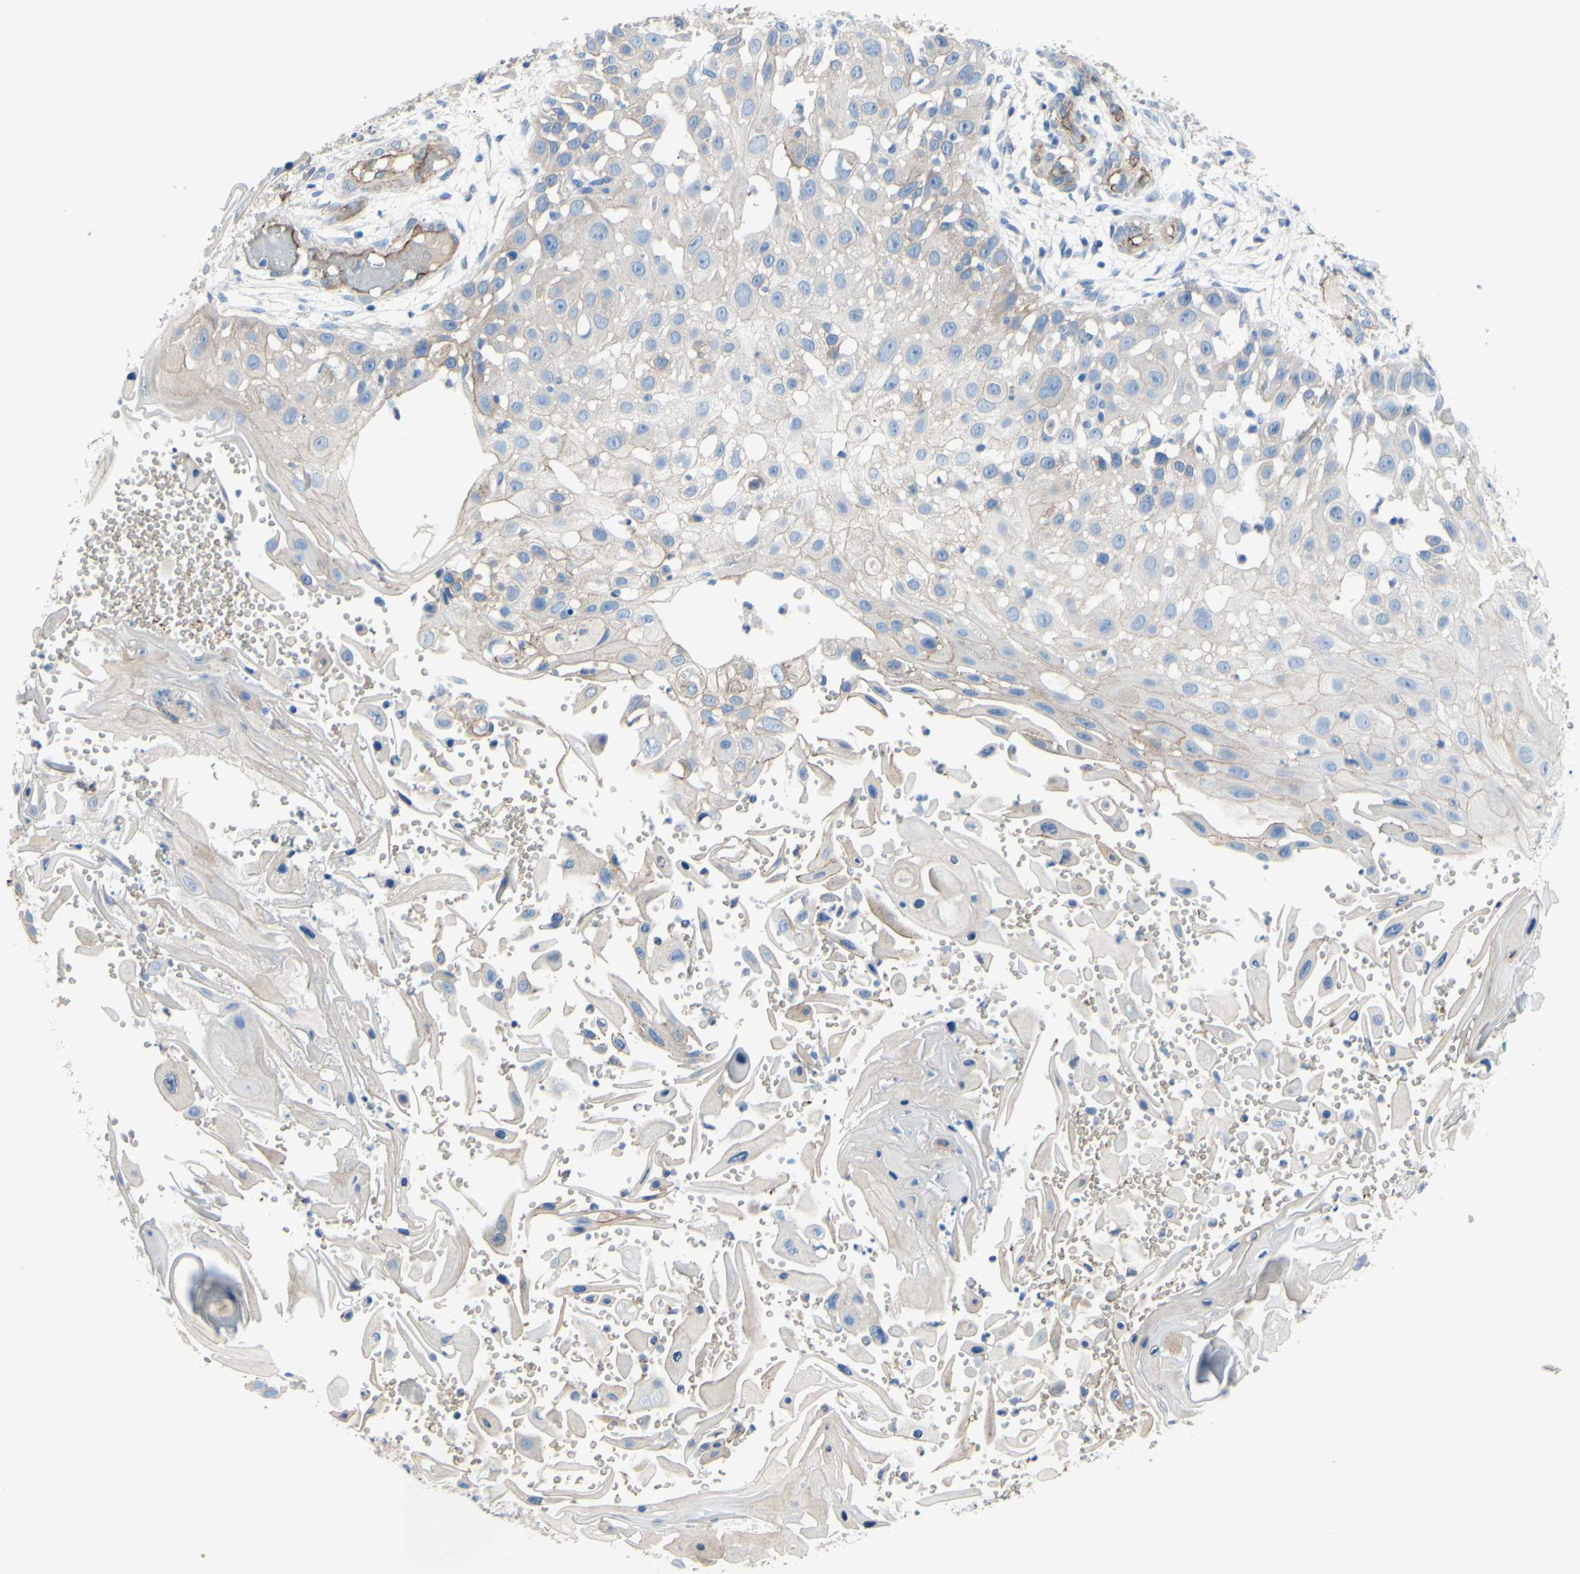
{"staining": {"intensity": "weak", "quantity": ">75%", "location": "cytoplasmic/membranous"}, "tissue": "skin cancer", "cell_type": "Tumor cells", "image_type": "cancer", "snomed": [{"axis": "morphology", "description": "Squamous cell carcinoma, NOS"}, {"axis": "topography", "description": "Skin"}], "caption": "Skin cancer tissue demonstrates weak cytoplasmic/membranous expression in about >75% of tumor cells", "gene": "TPBG", "patient": {"sex": "female", "age": 44}}